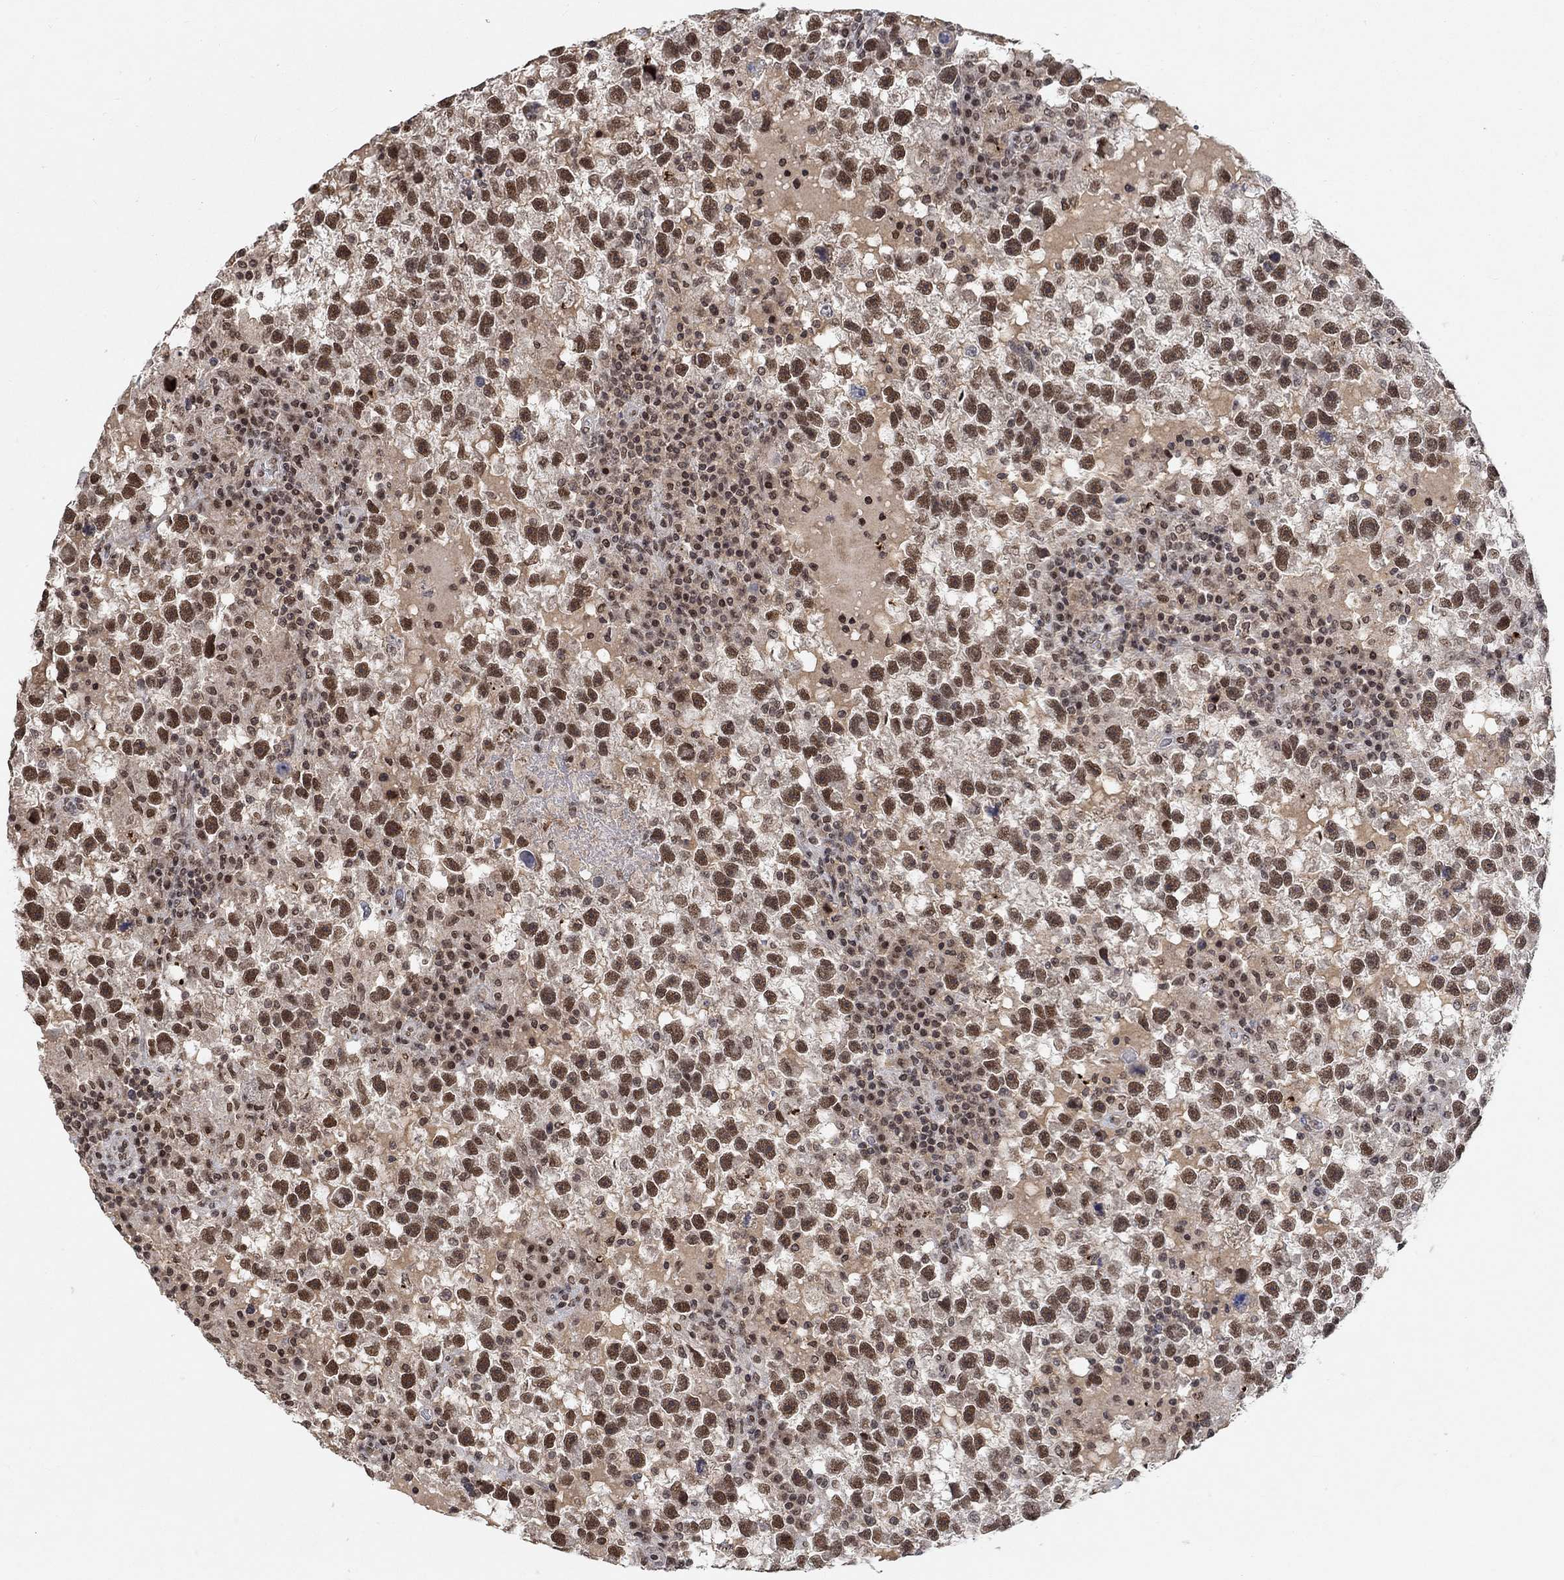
{"staining": {"intensity": "strong", "quantity": ">75%", "location": "nuclear"}, "tissue": "testis cancer", "cell_type": "Tumor cells", "image_type": "cancer", "snomed": [{"axis": "morphology", "description": "Seminoma, NOS"}, {"axis": "topography", "description": "Testis"}], "caption": "This image displays immunohistochemistry (IHC) staining of human seminoma (testis), with high strong nuclear staining in approximately >75% of tumor cells.", "gene": "THAP8", "patient": {"sex": "male", "age": 47}}